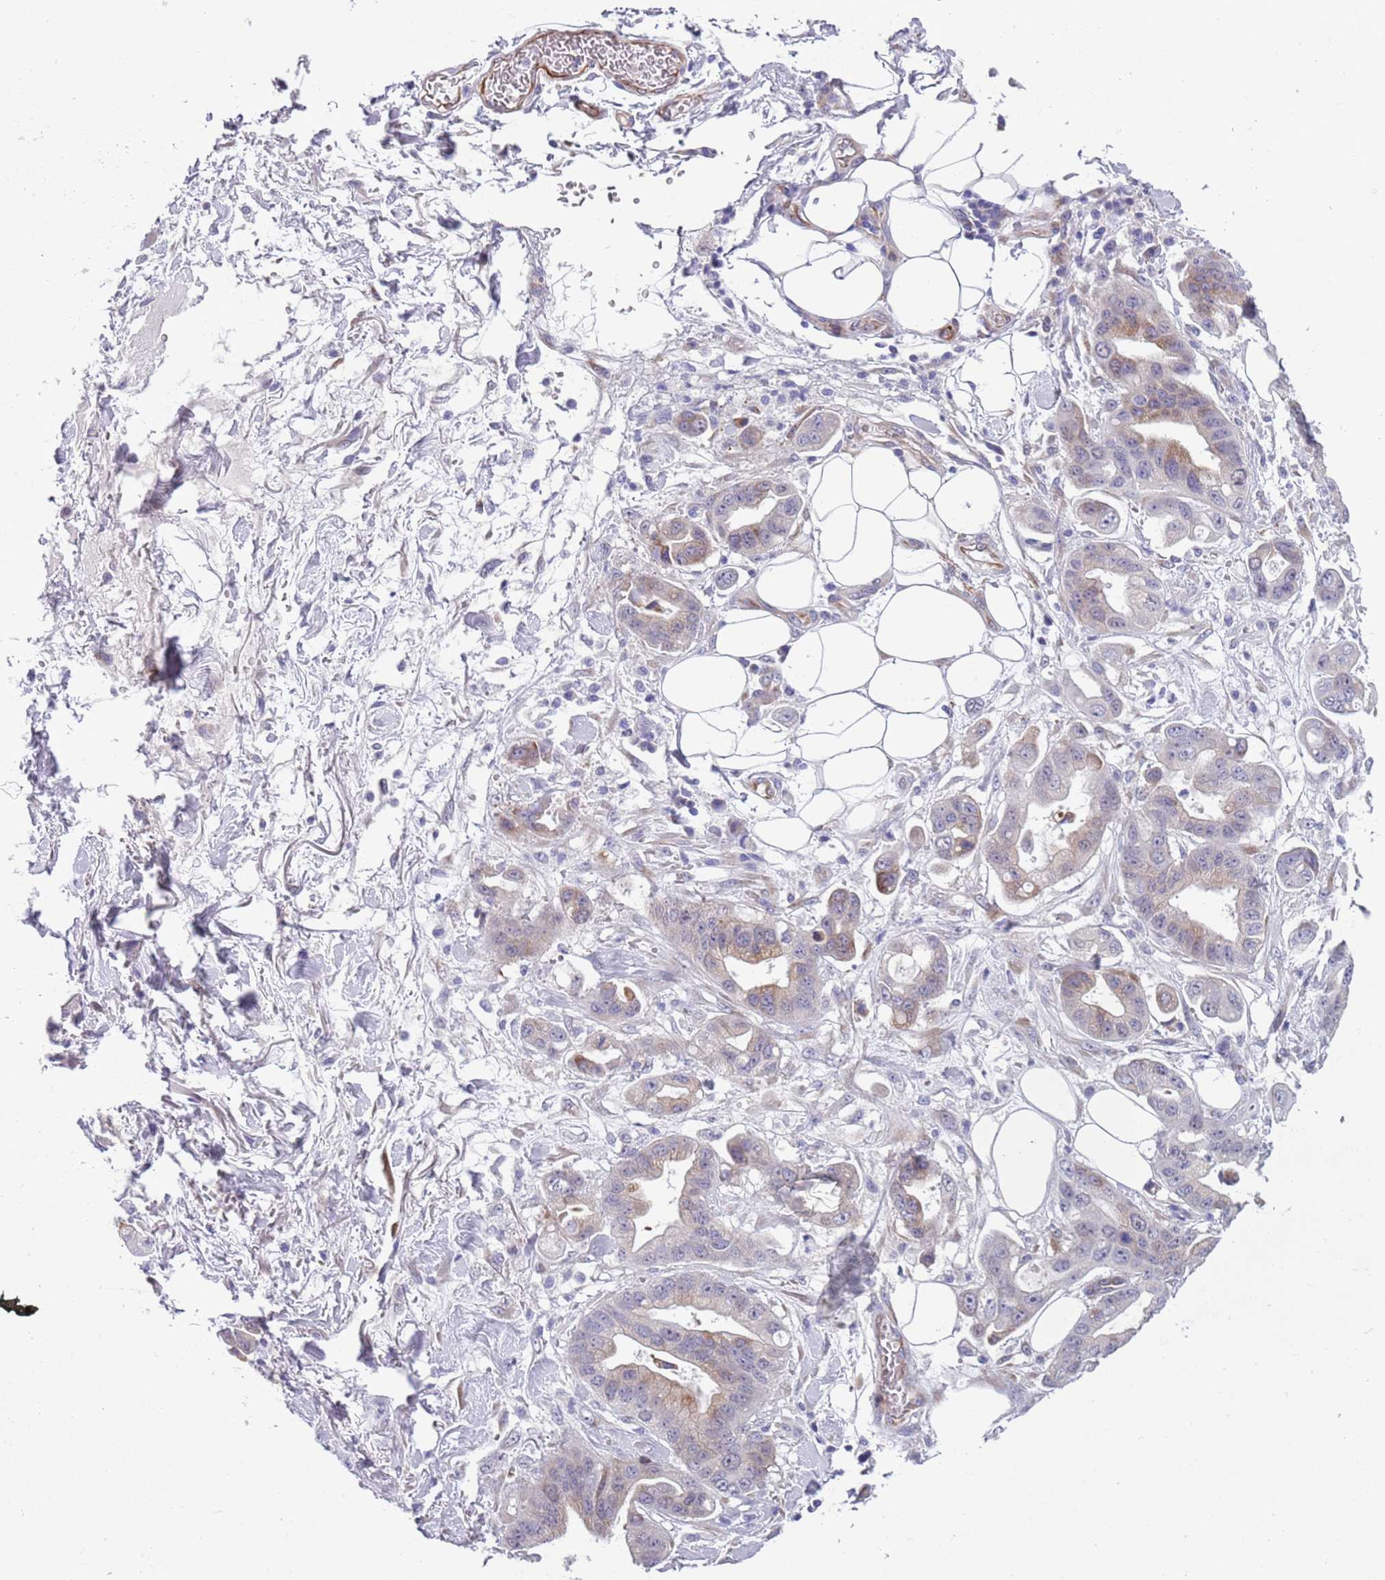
{"staining": {"intensity": "weak", "quantity": "<25%", "location": "cytoplasmic/membranous"}, "tissue": "stomach cancer", "cell_type": "Tumor cells", "image_type": "cancer", "snomed": [{"axis": "morphology", "description": "Adenocarcinoma, NOS"}, {"axis": "topography", "description": "Stomach"}], "caption": "Tumor cells are negative for protein expression in human adenocarcinoma (stomach).", "gene": "MRPL32", "patient": {"sex": "male", "age": 62}}